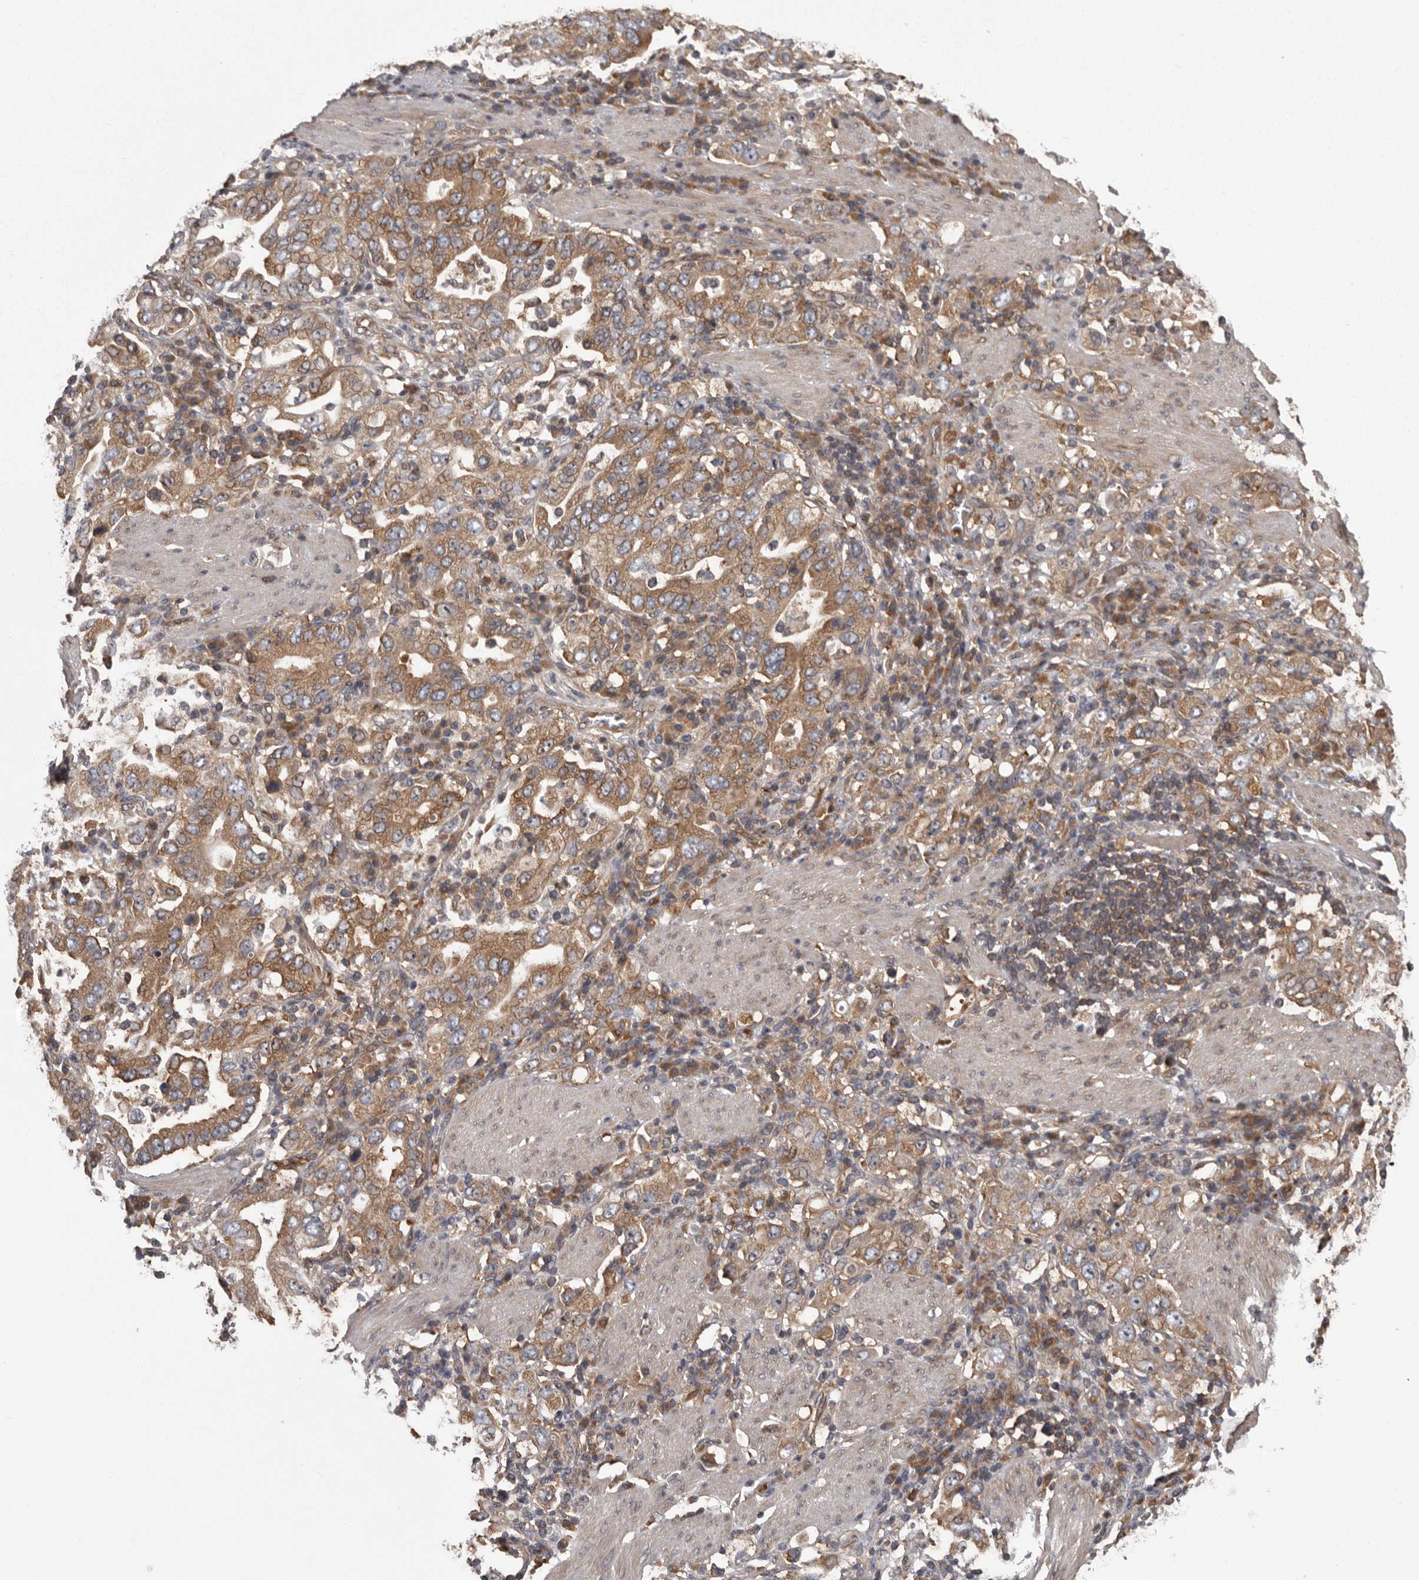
{"staining": {"intensity": "moderate", "quantity": ">75%", "location": "cytoplasmic/membranous"}, "tissue": "stomach cancer", "cell_type": "Tumor cells", "image_type": "cancer", "snomed": [{"axis": "morphology", "description": "Adenocarcinoma, NOS"}, {"axis": "topography", "description": "Stomach, upper"}], "caption": "A high-resolution histopathology image shows IHC staining of stomach adenocarcinoma, which shows moderate cytoplasmic/membranous positivity in about >75% of tumor cells.", "gene": "DARS1", "patient": {"sex": "male", "age": 62}}